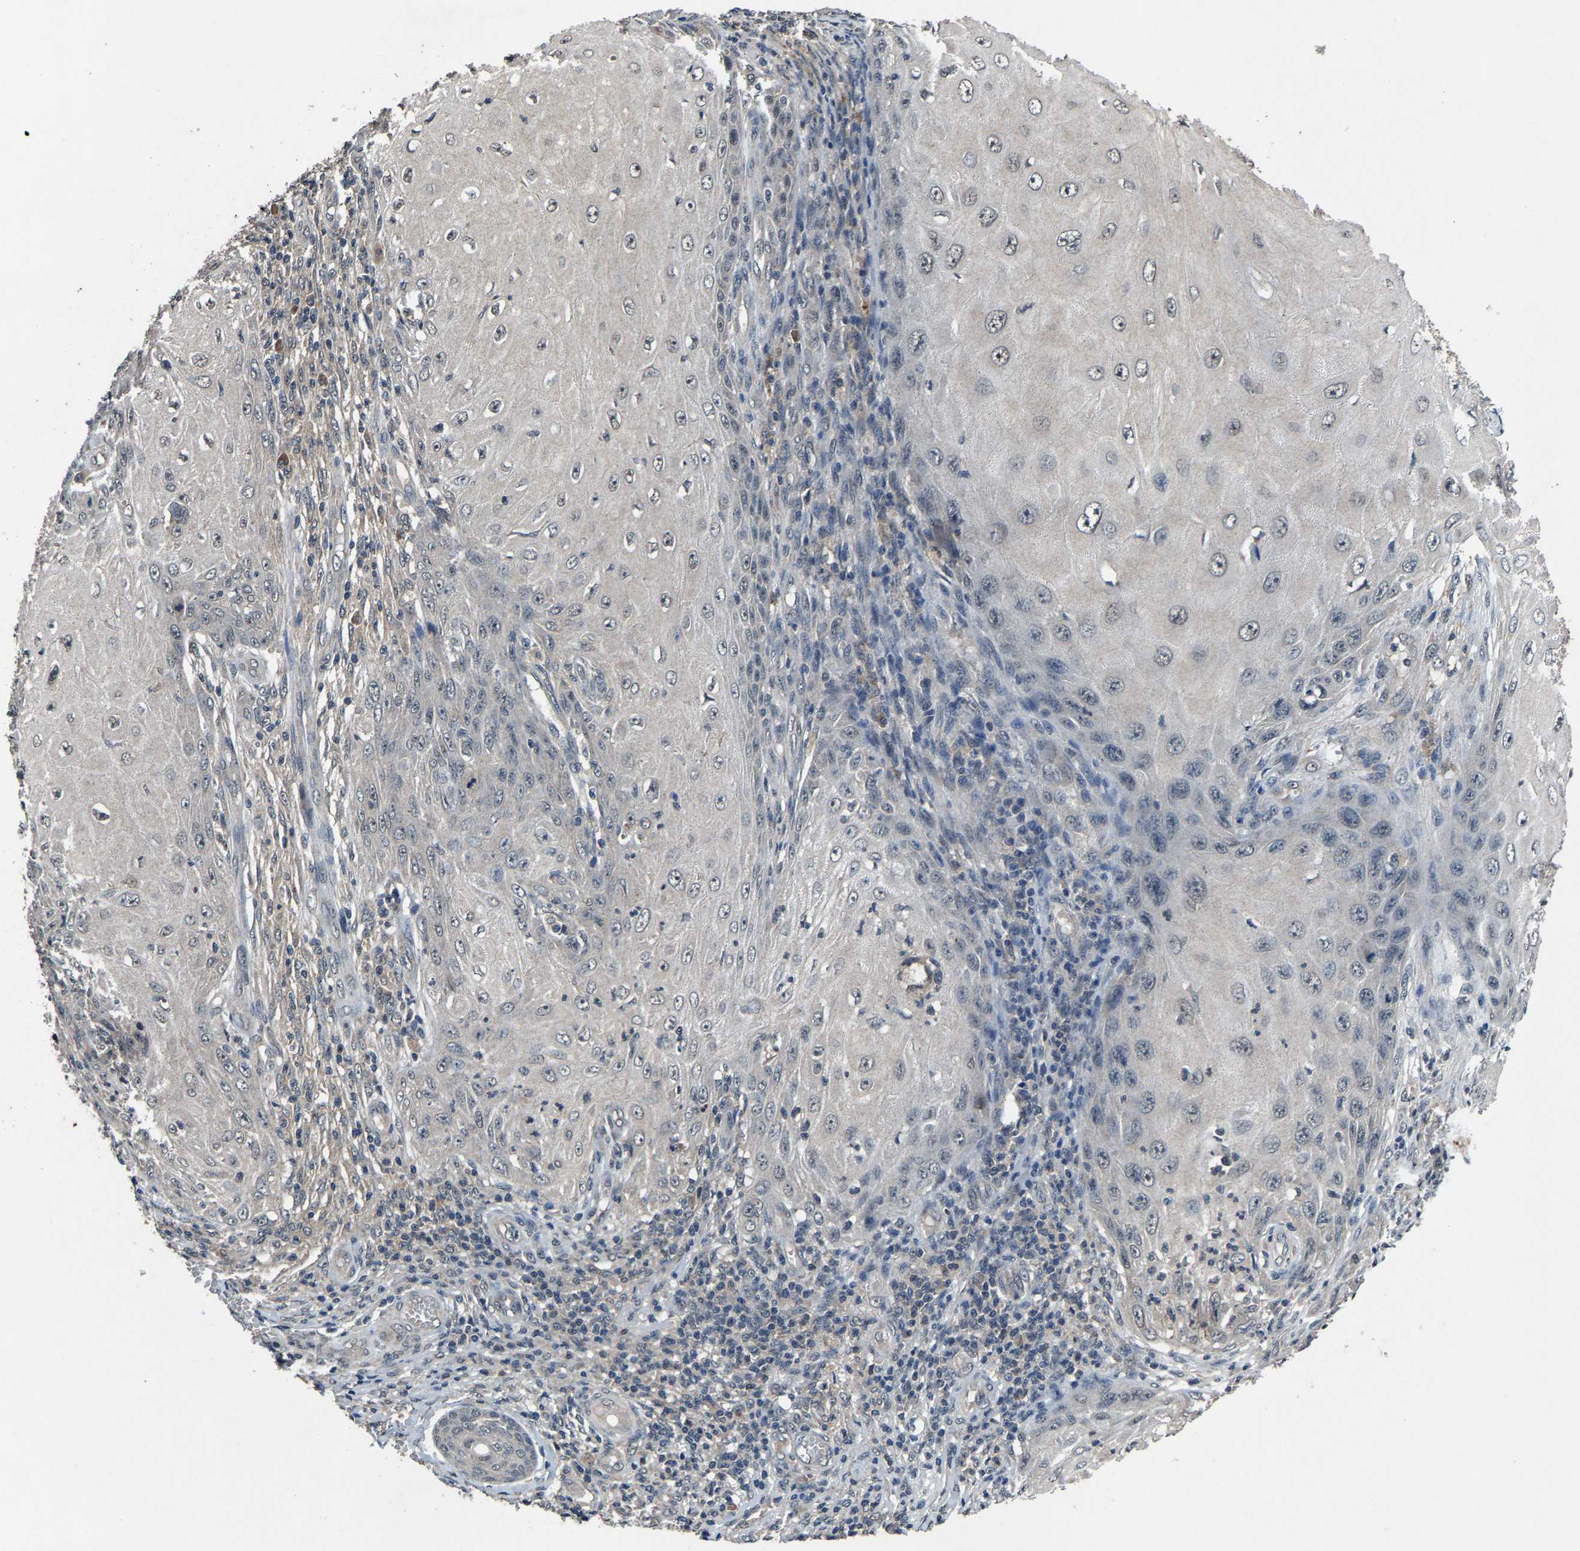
{"staining": {"intensity": "negative", "quantity": "none", "location": "none"}, "tissue": "skin cancer", "cell_type": "Tumor cells", "image_type": "cancer", "snomed": [{"axis": "morphology", "description": "Squamous cell carcinoma, NOS"}, {"axis": "topography", "description": "Skin"}], "caption": "Skin cancer stained for a protein using immunohistochemistry (IHC) exhibits no staining tumor cells.", "gene": "HUWE1", "patient": {"sex": "female", "age": 73}}